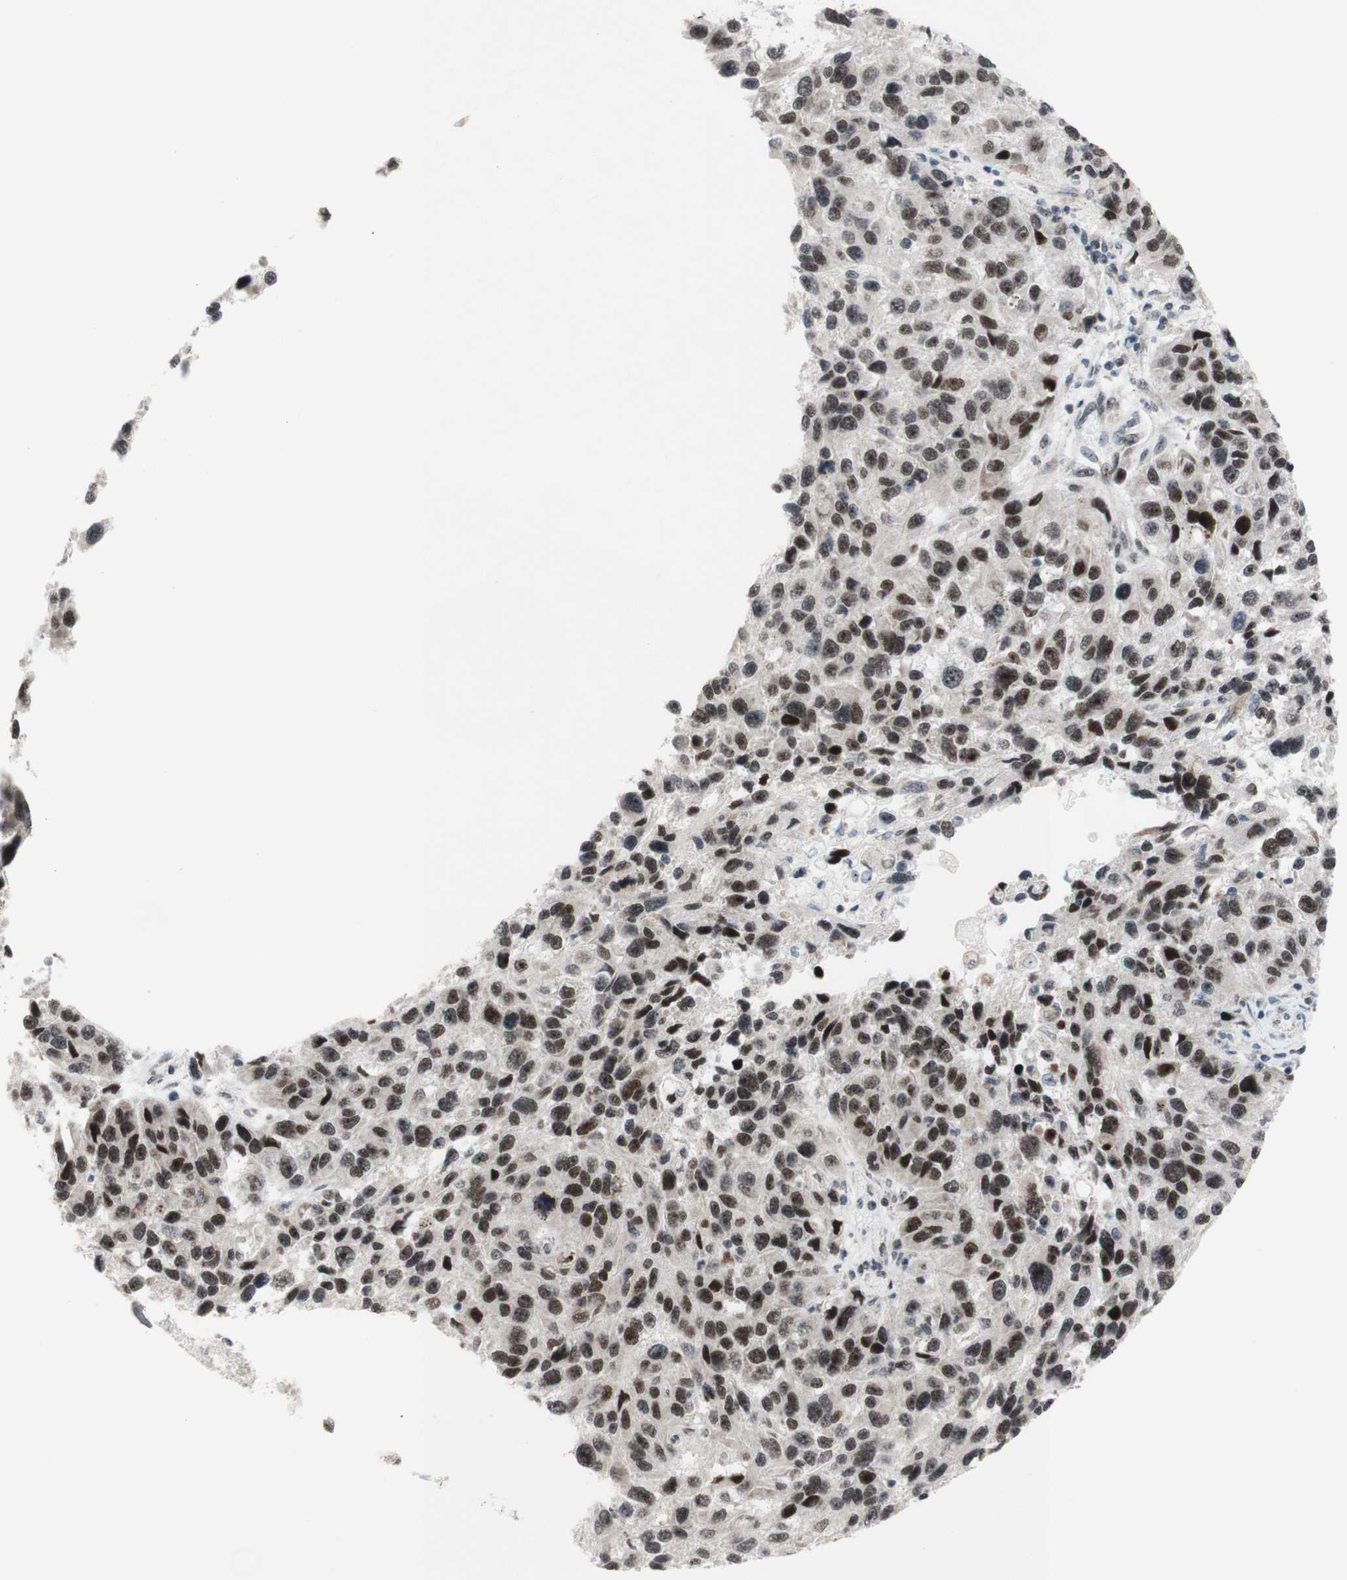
{"staining": {"intensity": "moderate", "quantity": ">75%", "location": "nuclear"}, "tissue": "melanoma", "cell_type": "Tumor cells", "image_type": "cancer", "snomed": [{"axis": "morphology", "description": "Malignant melanoma, NOS"}, {"axis": "topography", "description": "Skin"}], "caption": "Human melanoma stained for a protein (brown) demonstrates moderate nuclear positive positivity in about >75% of tumor cells.", "gene": "POLR1A", "patient": {"sex": "male", "age": 53}}